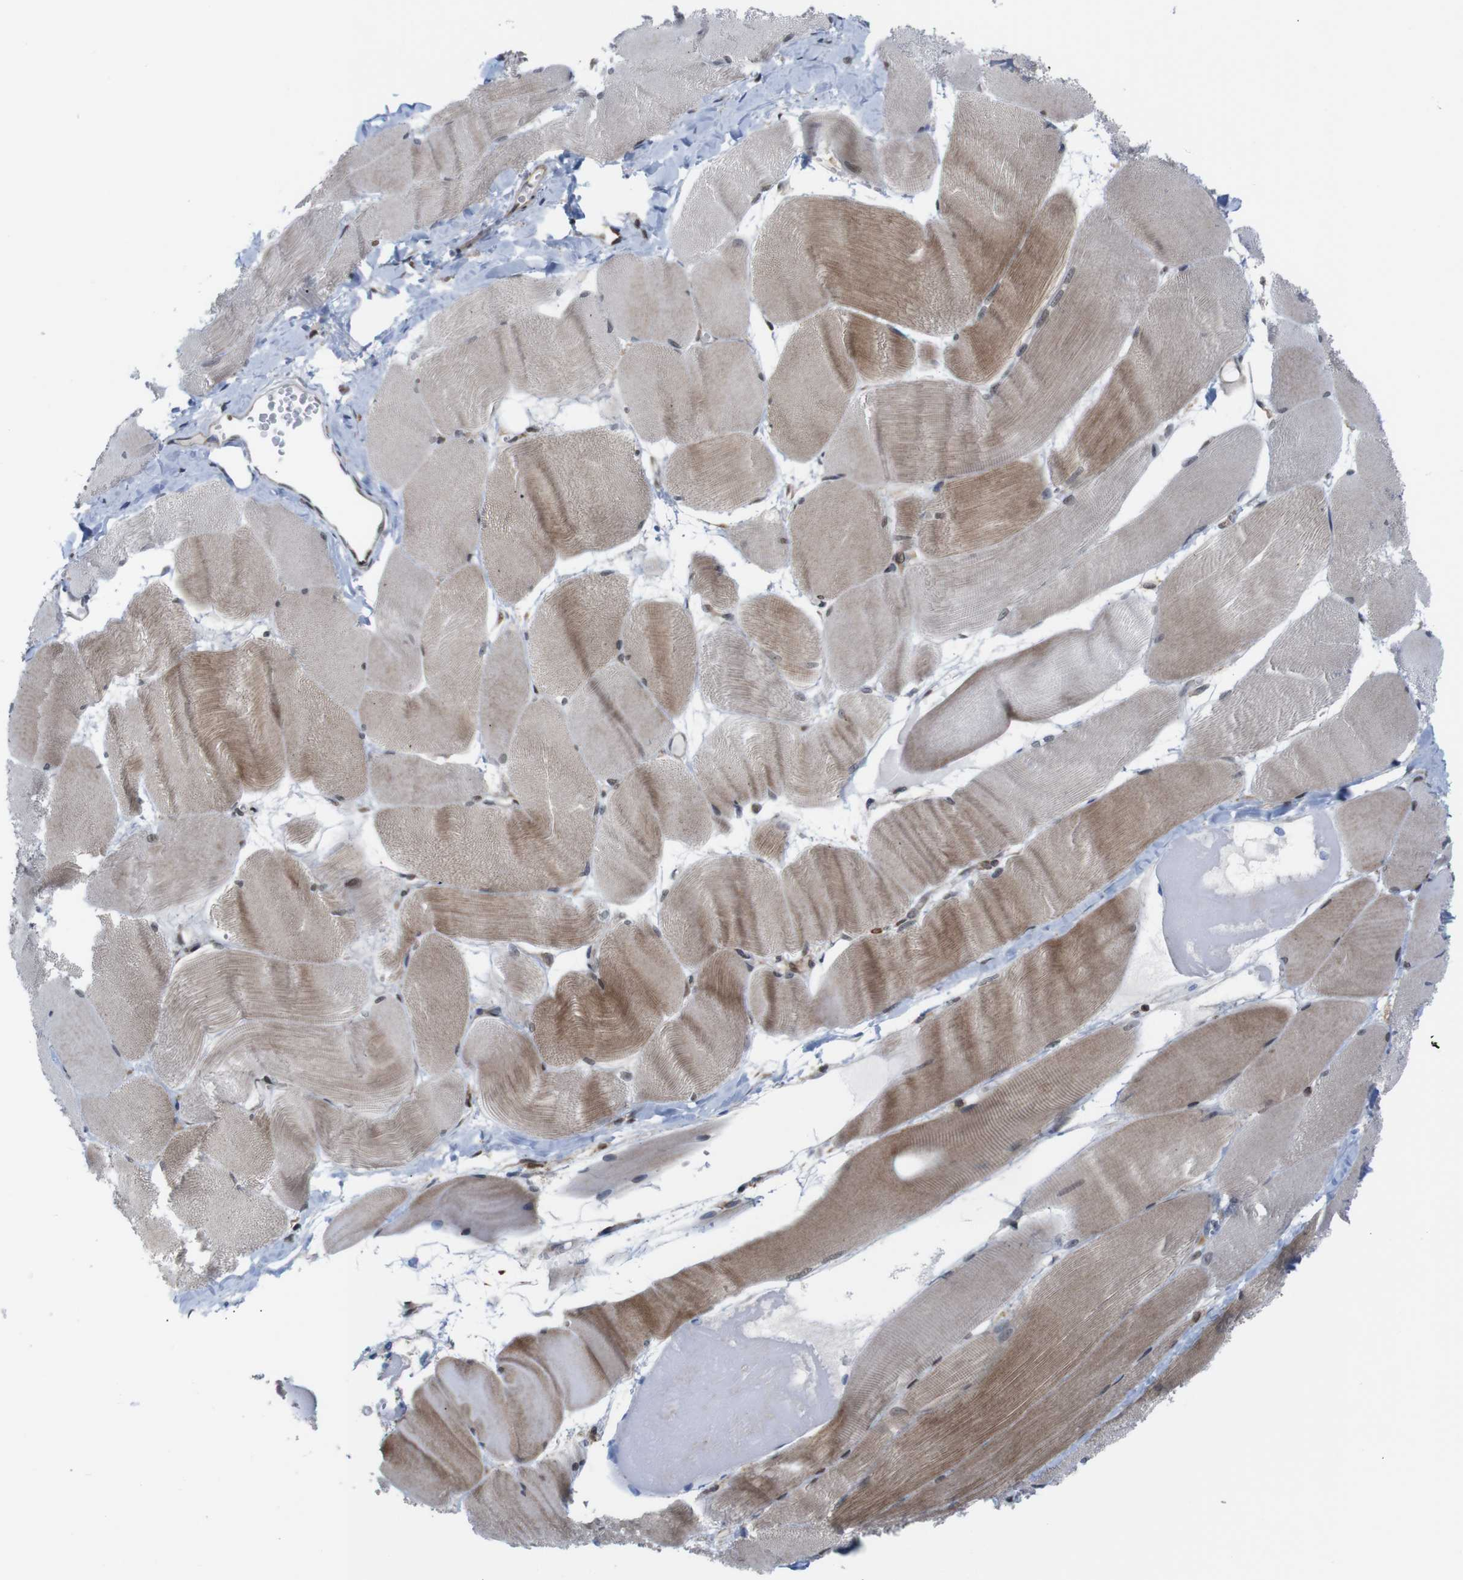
{"staining": {"intensity": "moderate", "quantity": "25%-75%", "location": "cytoplasmic/membranous"}, "tissue": "skeletal muscle", "cell_type": "Myocytes", "image_type": "normal", "snomed": [{"axis": "morphology", "description": "Normal tissue, NOS"}, {"axis": "morphology", "description": "Squamous cell carcinoma, NOS"}, {"axis": "topography", "description": "Skeletal muscle"}], "caption": "The immunohistochemical stain labels moderate cytoplasmic/membranous positivity in myocytes of unremarkable skeletal muscle.", "gene": "PTPN1", "patient": {"sex": "male", "age": 51}}